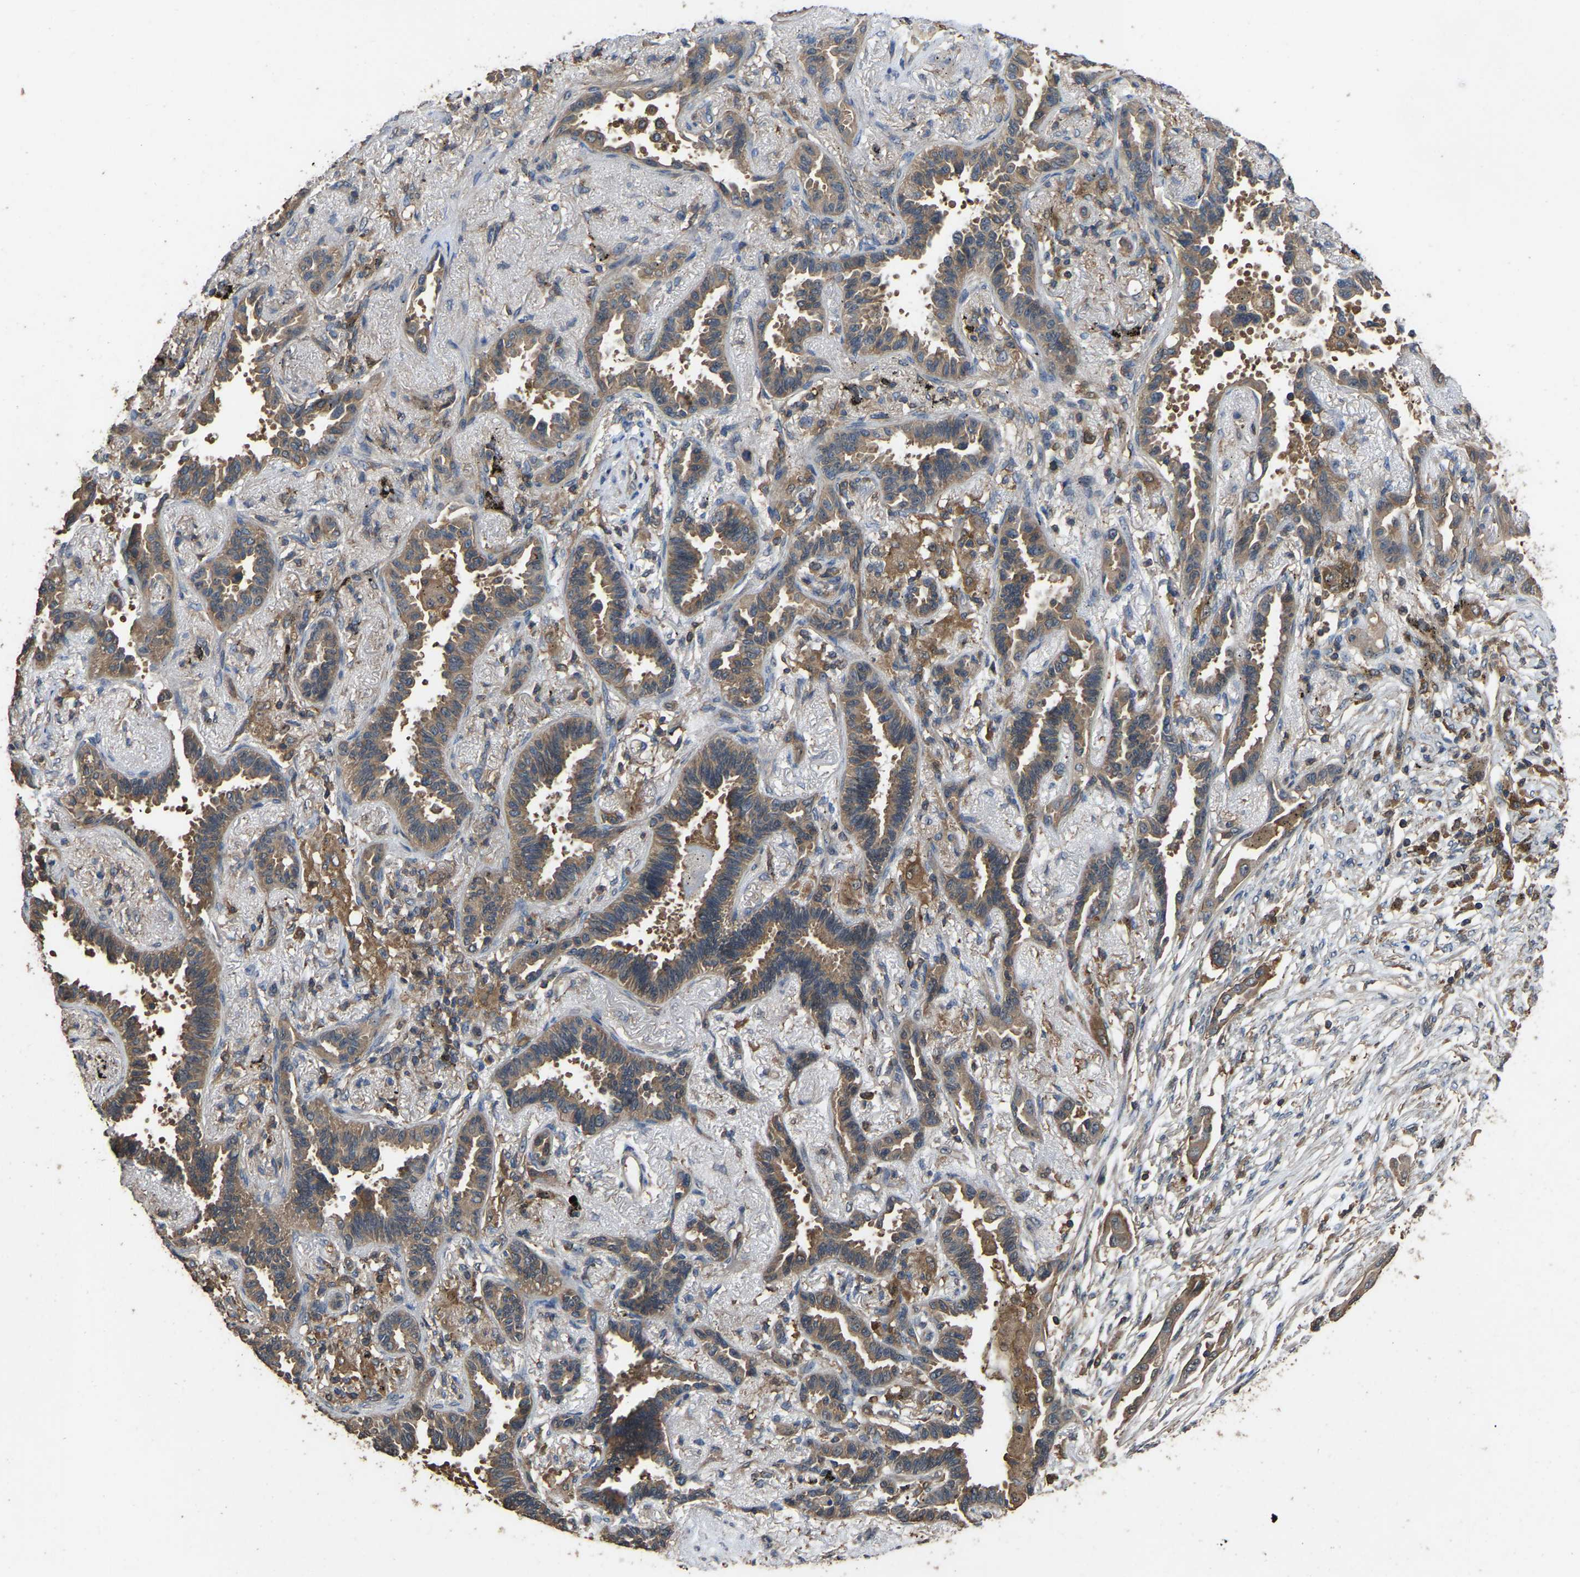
{"staining": {"intensity": "moderate", "quantity": "25%-75%", "location": "cytoplasmic/membranous"}, "tissue": "lung cancer", "cell_type": "Tumor cells", "image_type": "cancer", "snomed": [{"axis": "morphology", "description": "Adenocarcinoma, NOS"}, {"axis": "topography", "description": "Lung"}], "caption": "This is a micrograph of IHC staining of lung cancer, which shows moderate staining in the cytoplasmic/membranous of tumor cells.", "gene": "FHIT", "patient": {"sex": "male", "age": 59}}